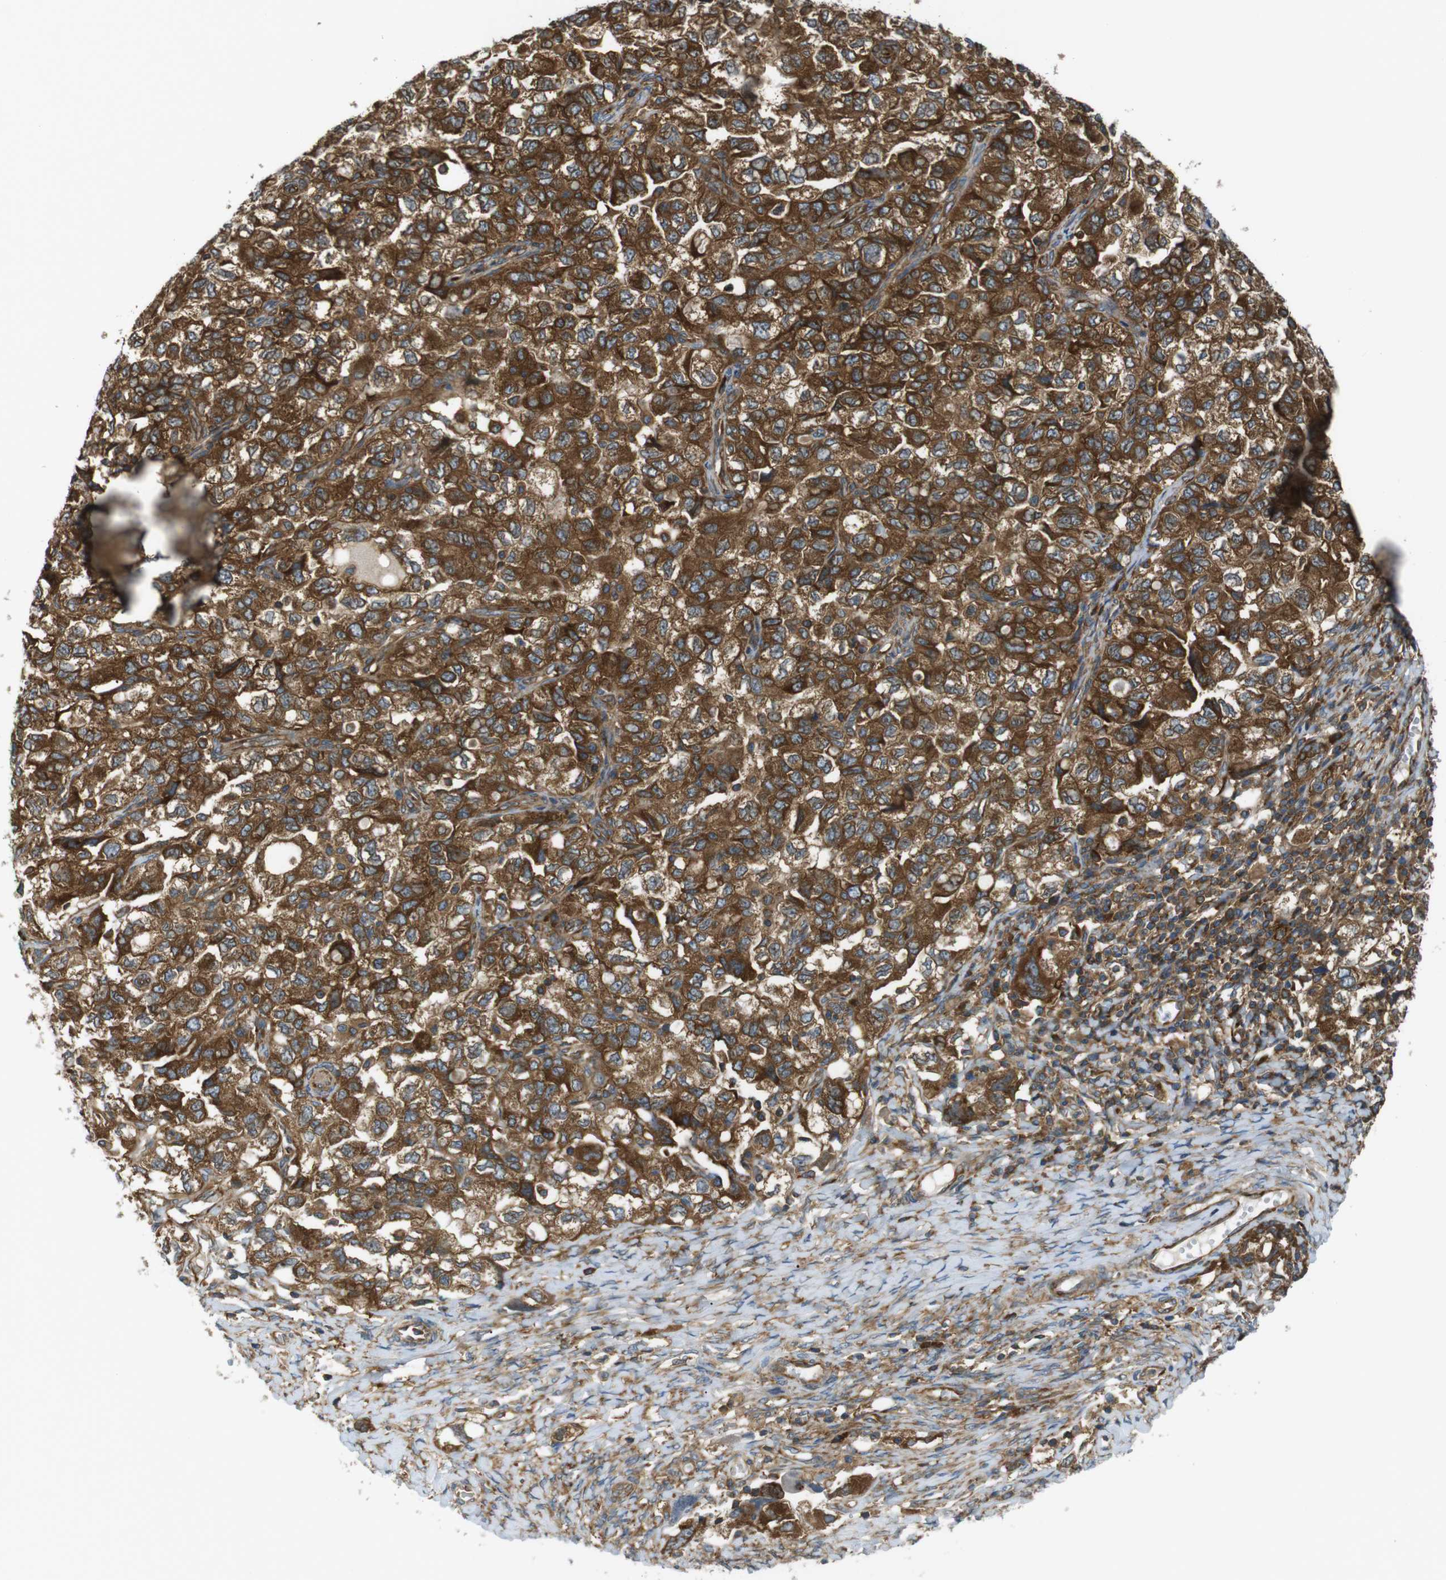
{"staining": {"intensity": "strong", "quantity": ">75%", "location": "cytoplasmic/membranous"}, "tissue": "ovarian cancer", "cell_type": "Tumor cells", "image_type": "cancer", "snomed": [{"axis": "morphology", "description": "Carcinoma, NOS"}, {"axis": "morphology", "description": "Cystadenocarcinoma, serous, NOS"}, {"axis": "topography", "description": "Ovary"}], "caption": "A high amount of strong cytoplasmic/membranous staining is appreciated in about >75% of tumor cells in ovarian cancer (serous cystadenocarcinoma) tissue.", "gene": "TSC1", "patient": {"sex": "female", "age": 69}}